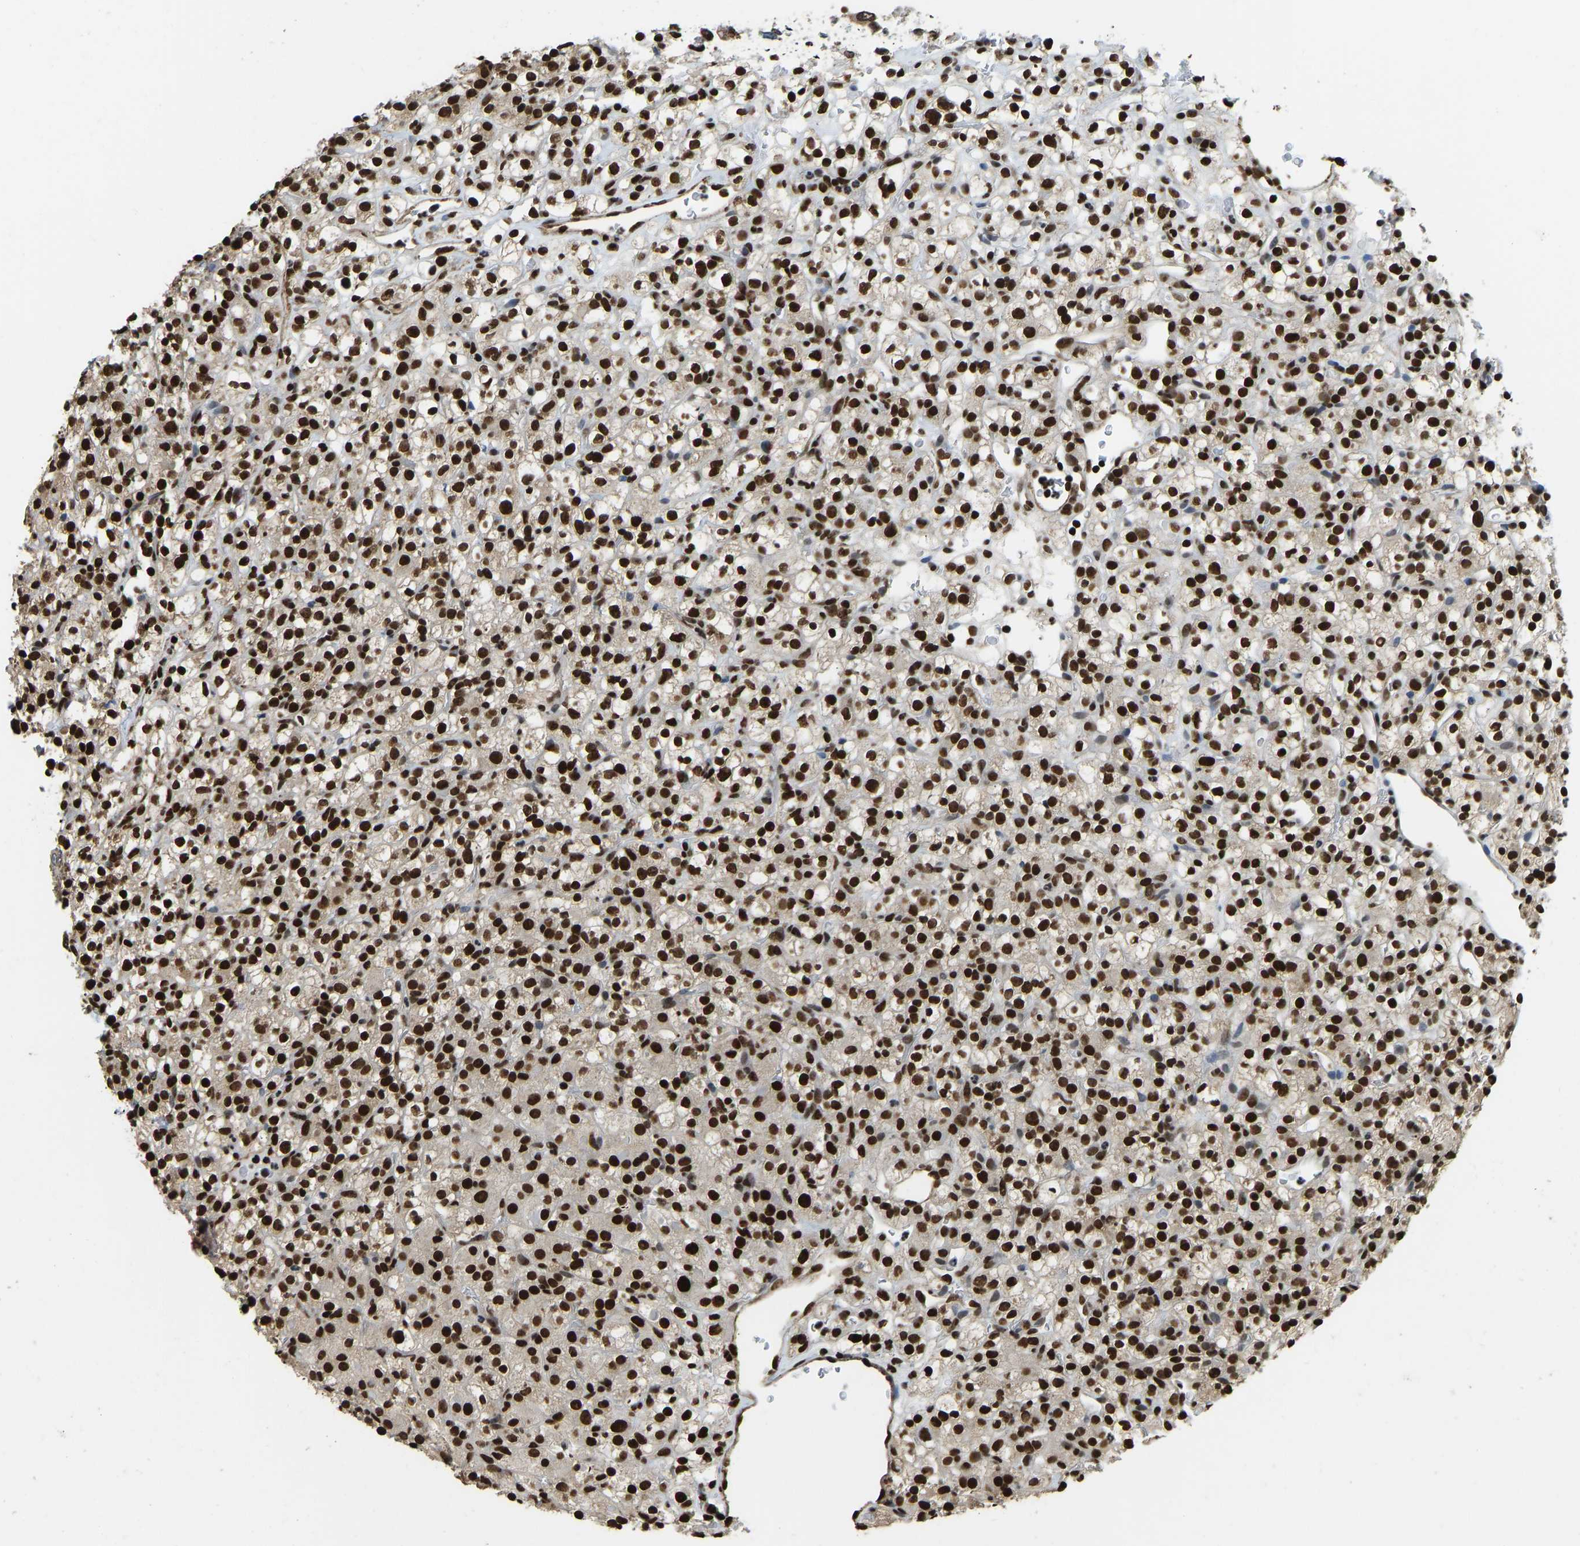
{"staining": {"intensity": "strong", "quantity": ">75%", "location": "nuclear"}, "tissue": "renal cancer", "cell_type": "Tumor cells", "image_type": "cancer", "snomed": [{"axis": "morphology", "description": "Normal tissue, NOS"}, {"axis": "morphology", "description": "Adenocarcinoma, NOS"}, {"axis": "topography", "description": "Kidney"}], "caption": "Protein staining reveals strong nuclear staining in approximately >75% of tumor cells in renal cancer. (Brightfield microscopy of DAB IHC at high magnification).", "gene": "ZSCAN20", "patient": {"sex": "female", "age": 72}}